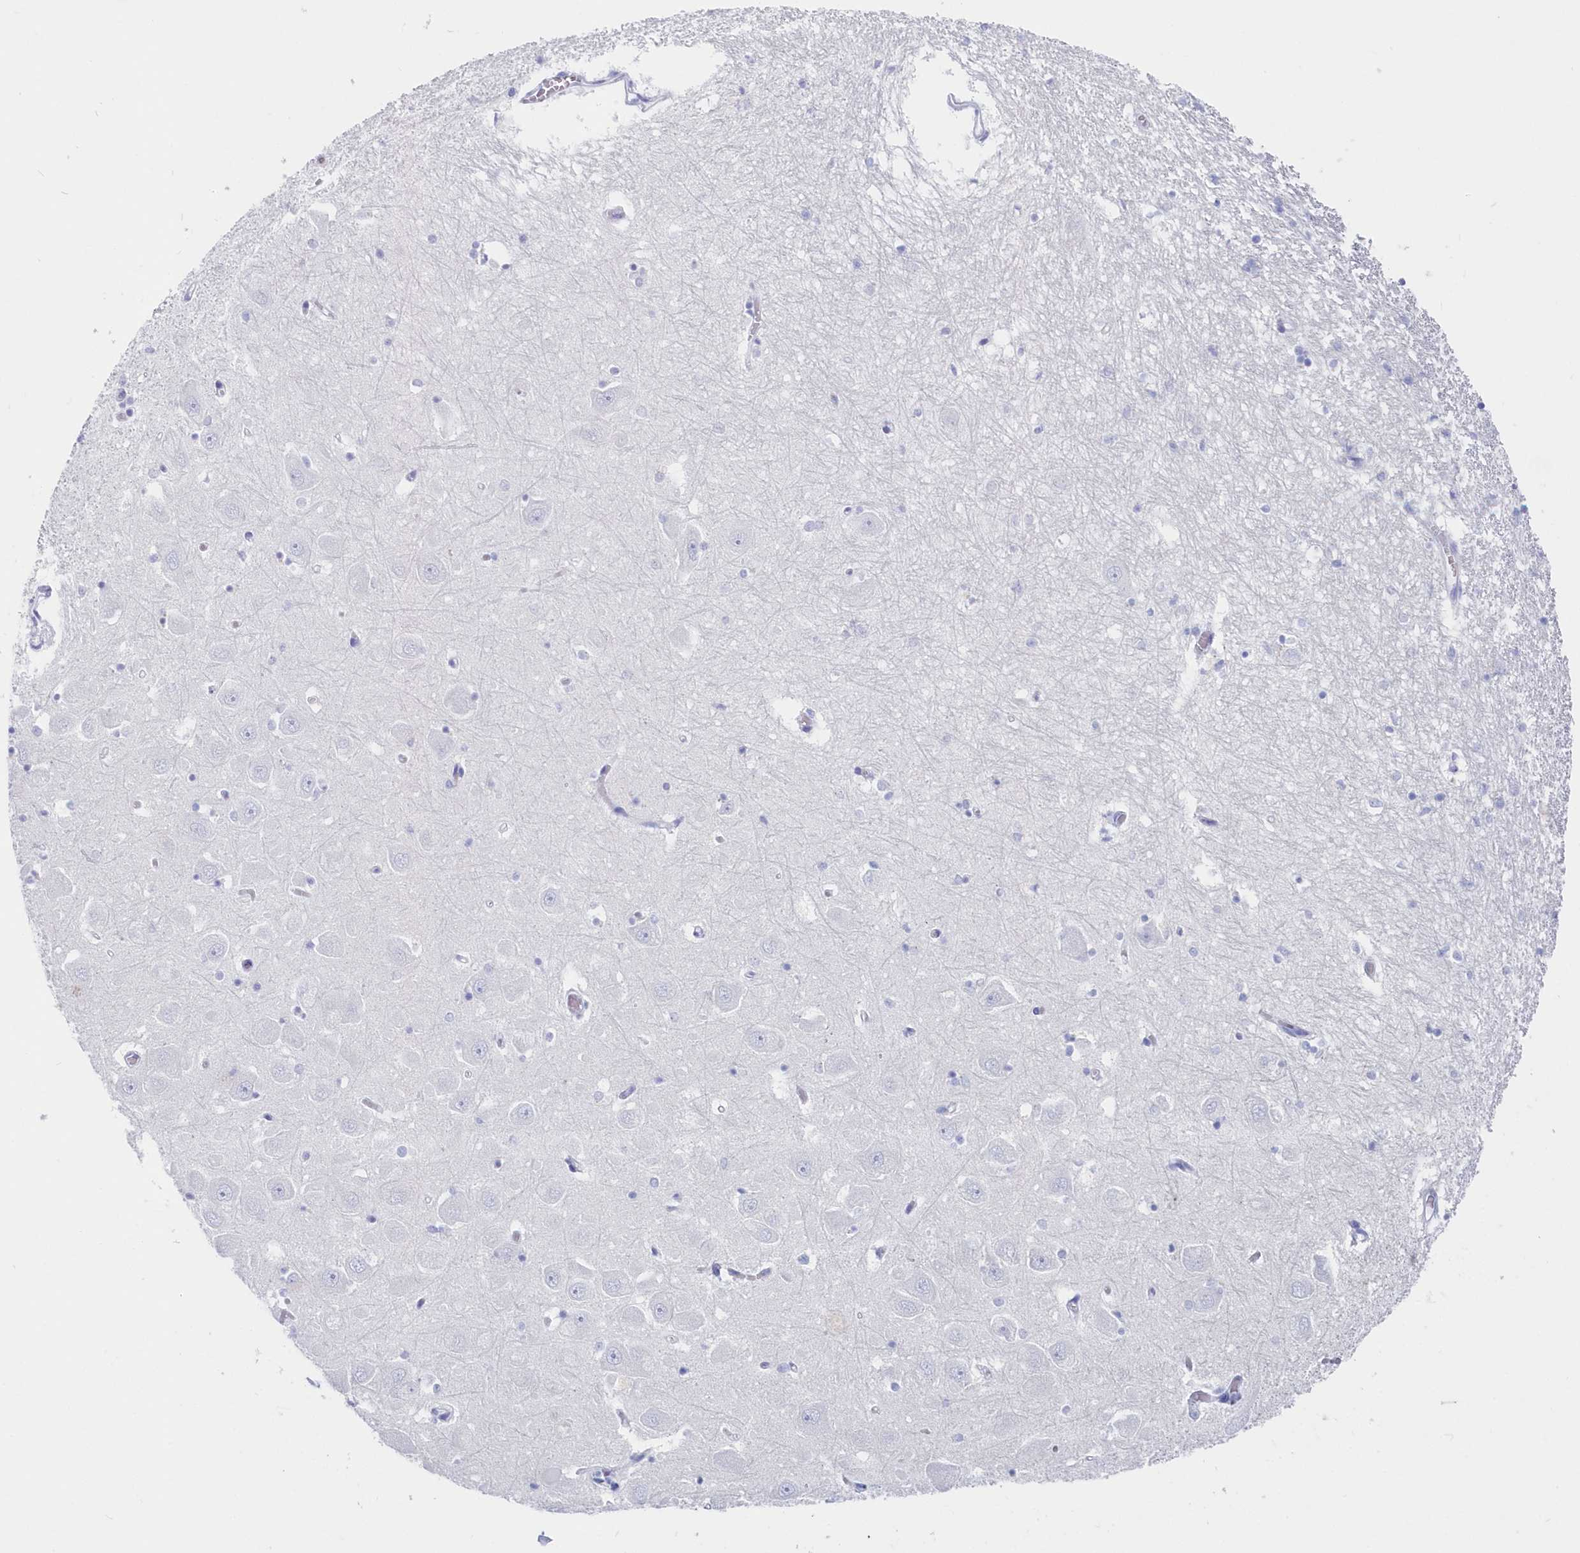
{"staining": {"intensity": "negative", "quantity": "none", "location": "none"}, "tissue": "hippocampus", "cell_type": "Glial cells", "image_type": "normal", "snomed": [{"axis": "morphology", "description": "Normal tissue, NOS"}, {"axis": "topography", "description": "Hippocampus"}], "caption": "Normal hippocampus was stained to show a protein in brown. There is no significant staining in glial cells.", "gene": "CSNK1G2", "patient": {"sex": "male", "age": 70}}